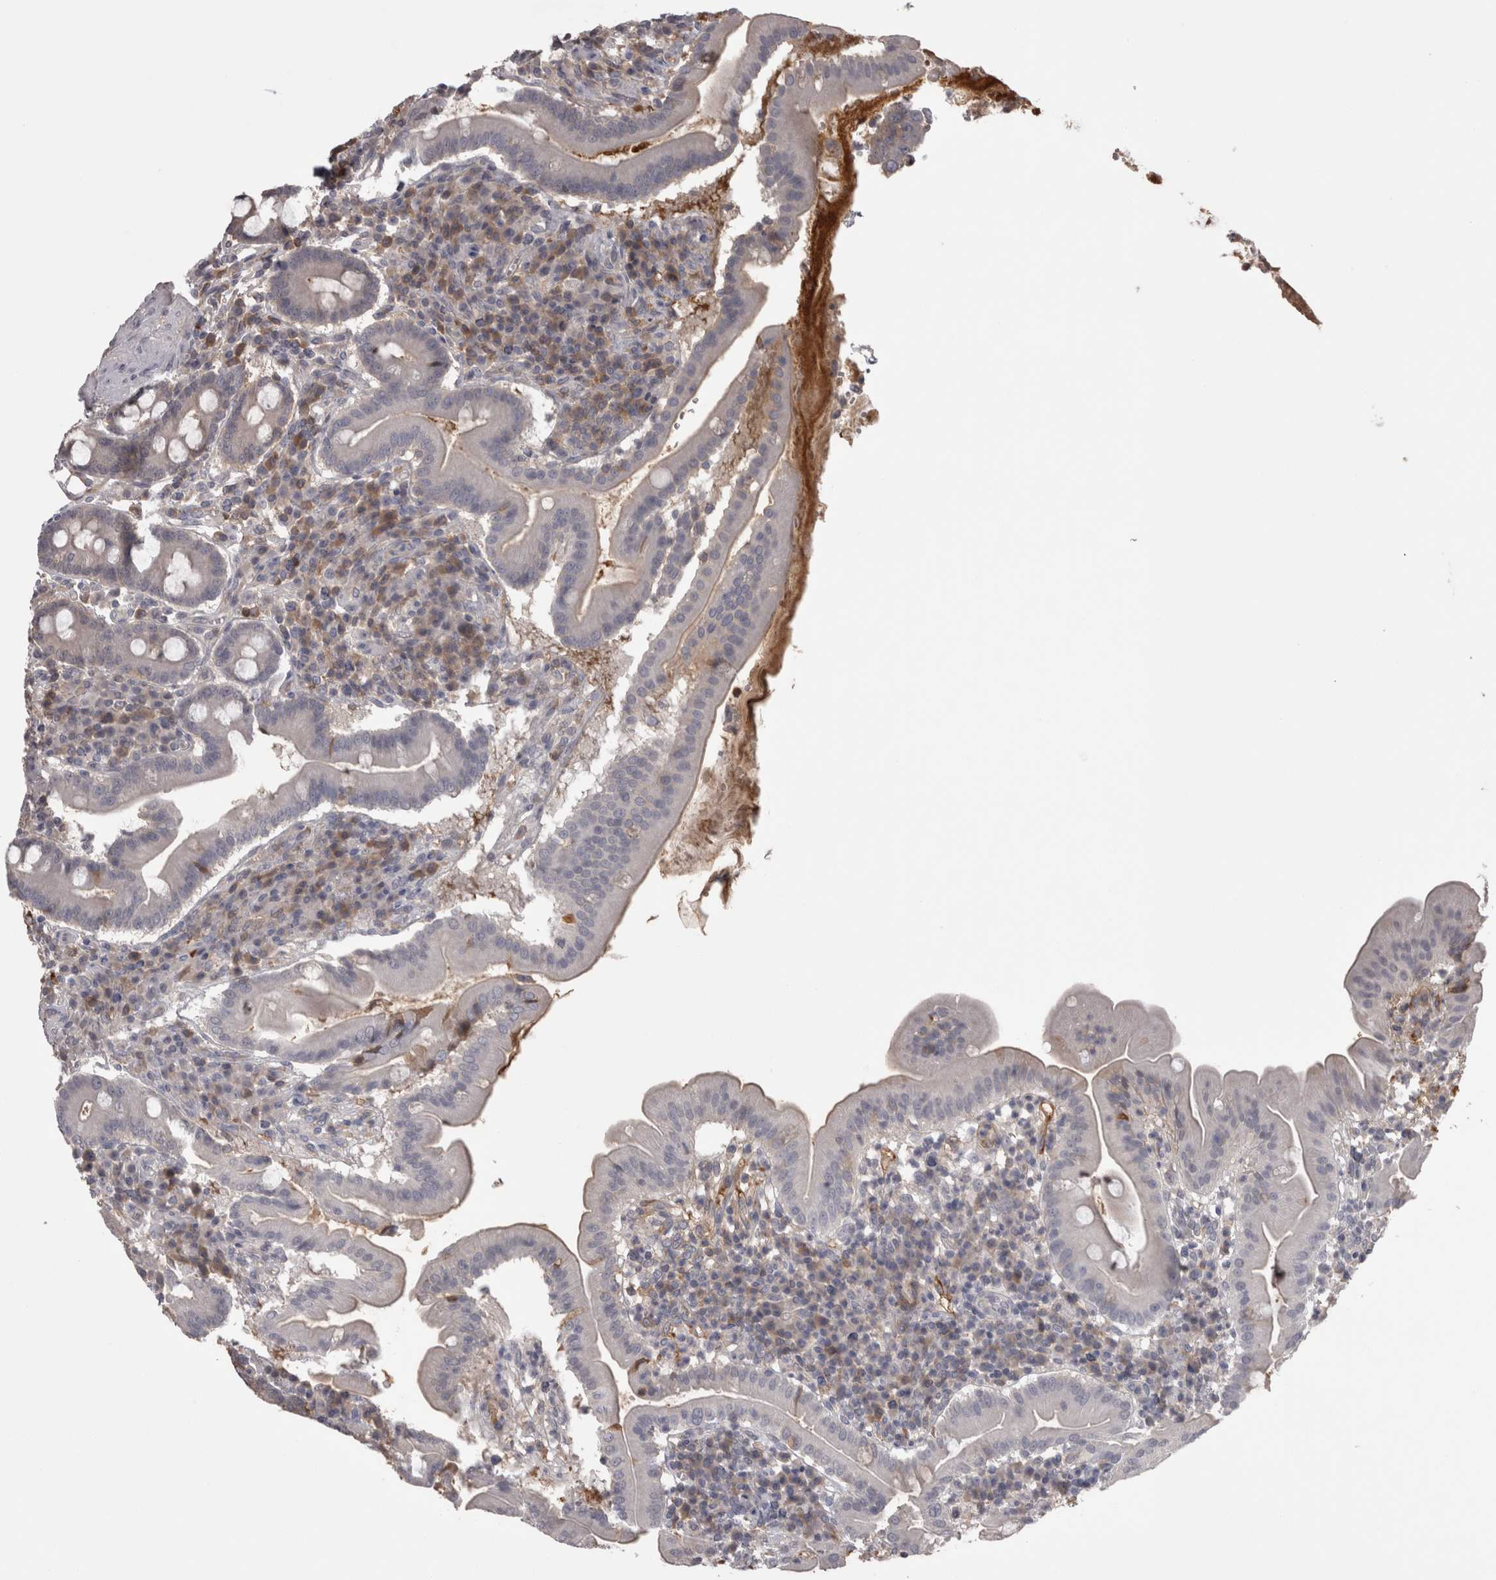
{"staining": {"intensity": "negative", "quantity": "none", "location": "none"}, "tissue": "duodenum", "cell_type": "Glandular cells", "image_type": "normal", "snomed": [{"axis": "morphology", "description": "Normal tissue, NOS"}, {"axis": "topography", "description": "Duodenum"}], "caption": "The photomicrograph demonstrates no significant positivity in glandular cells of duodenum. The staining was performed using DAB (3,3'-diaminobenzidine) to visualize the protein expression in brown, while the nuclei were stained in blue with hematoxylin (Magnification: 20x).", "gene": "SAA4", "patient": {"sex": "male", "age": 50}}